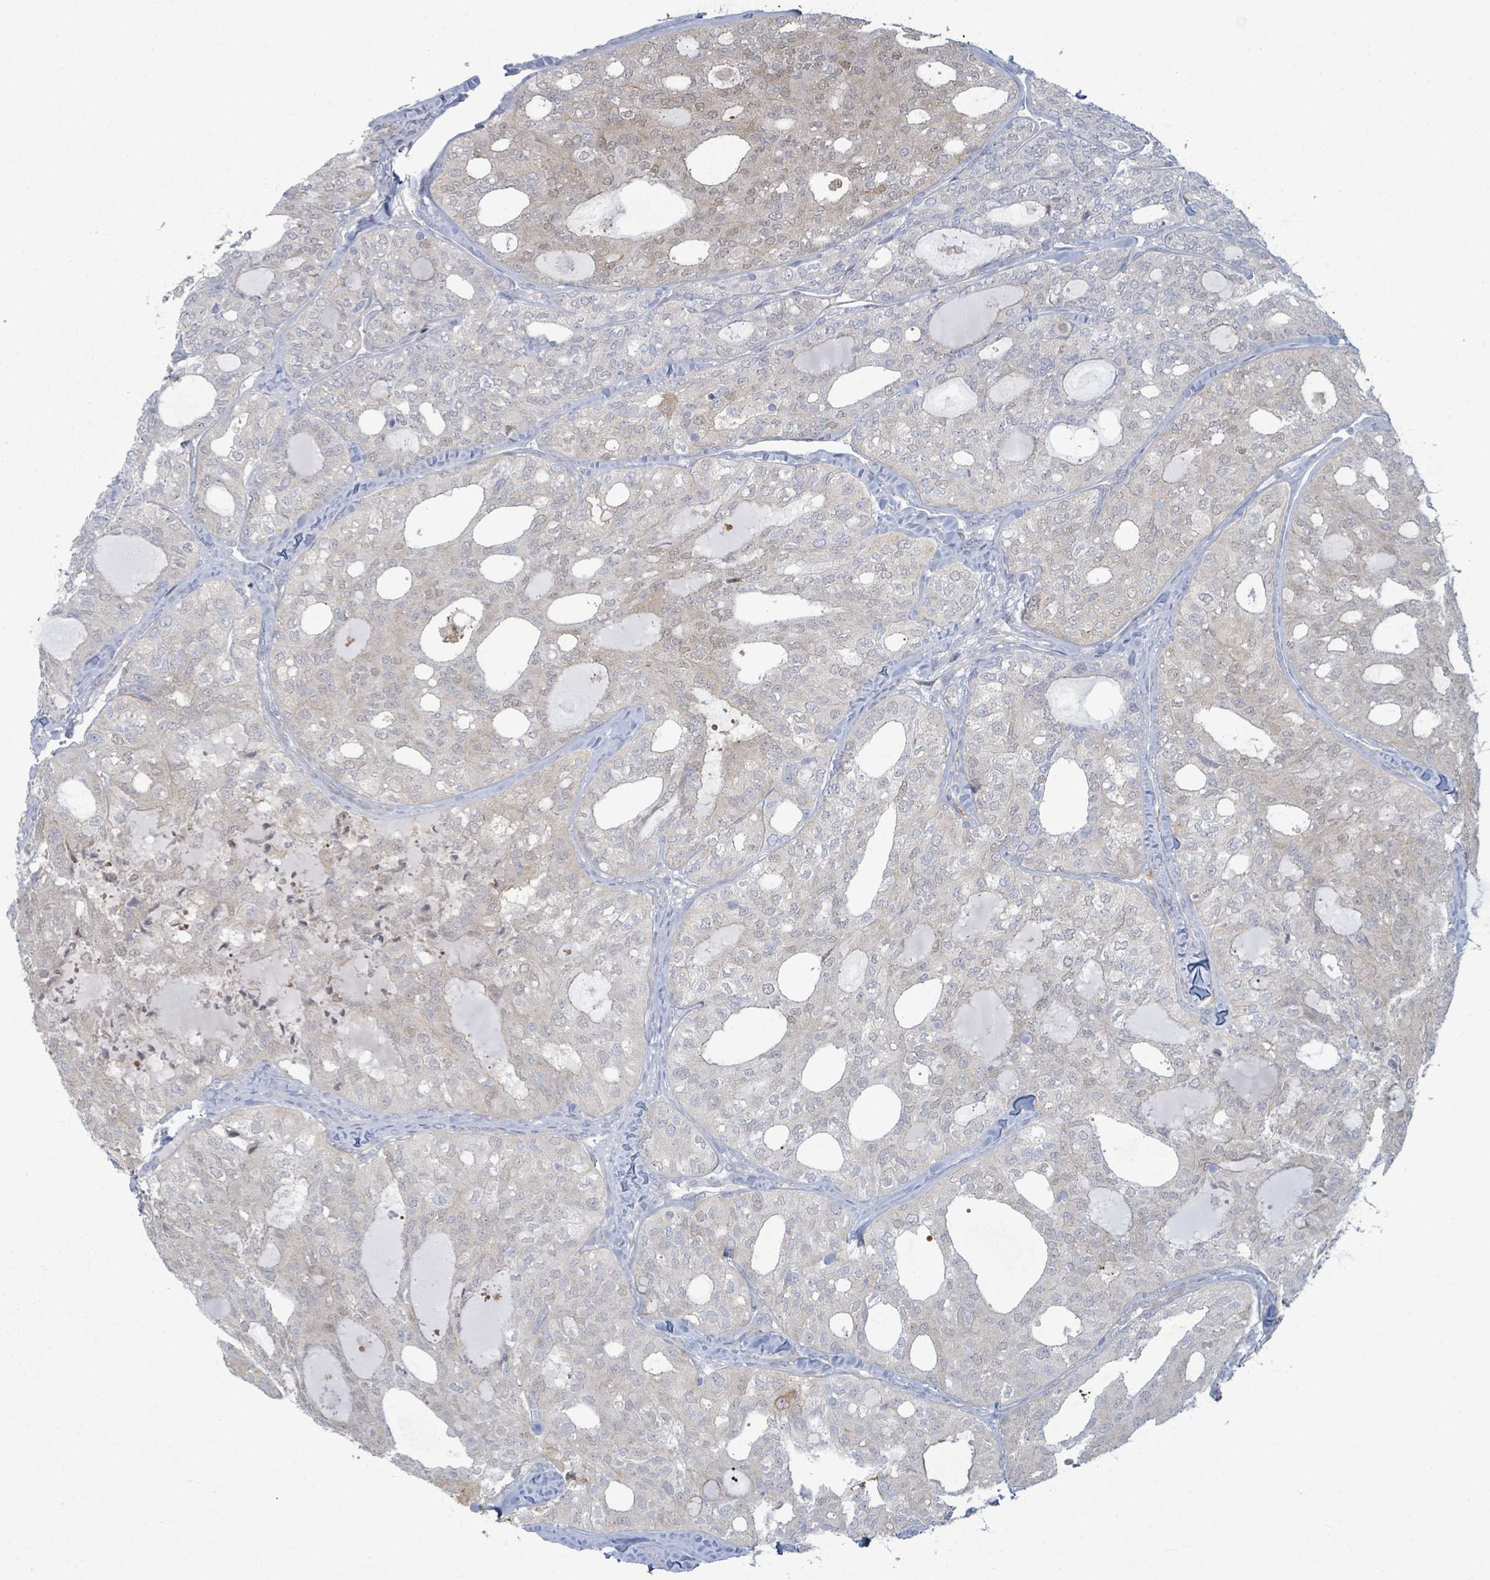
{"staining": {"intensity": "negative", "quantity": "none", "location": "none"}, "tissue": "thyroid cancer", "cell_type": "Tumor cells", "image_type": "cancer", "snomed": [{"axis": "morphology", "description": "Follicular adenoma carcinoma, NOS"}, {"axis": "topography", "description": "Thyroid gland"}], "caption": "The IHC histopathology image has no significant expression in tumor cells of follicular adenoma carcinoma (thyroid) tissue.", "gene": "COL13A1", "patient": {"sex": "male", "age": 75}}